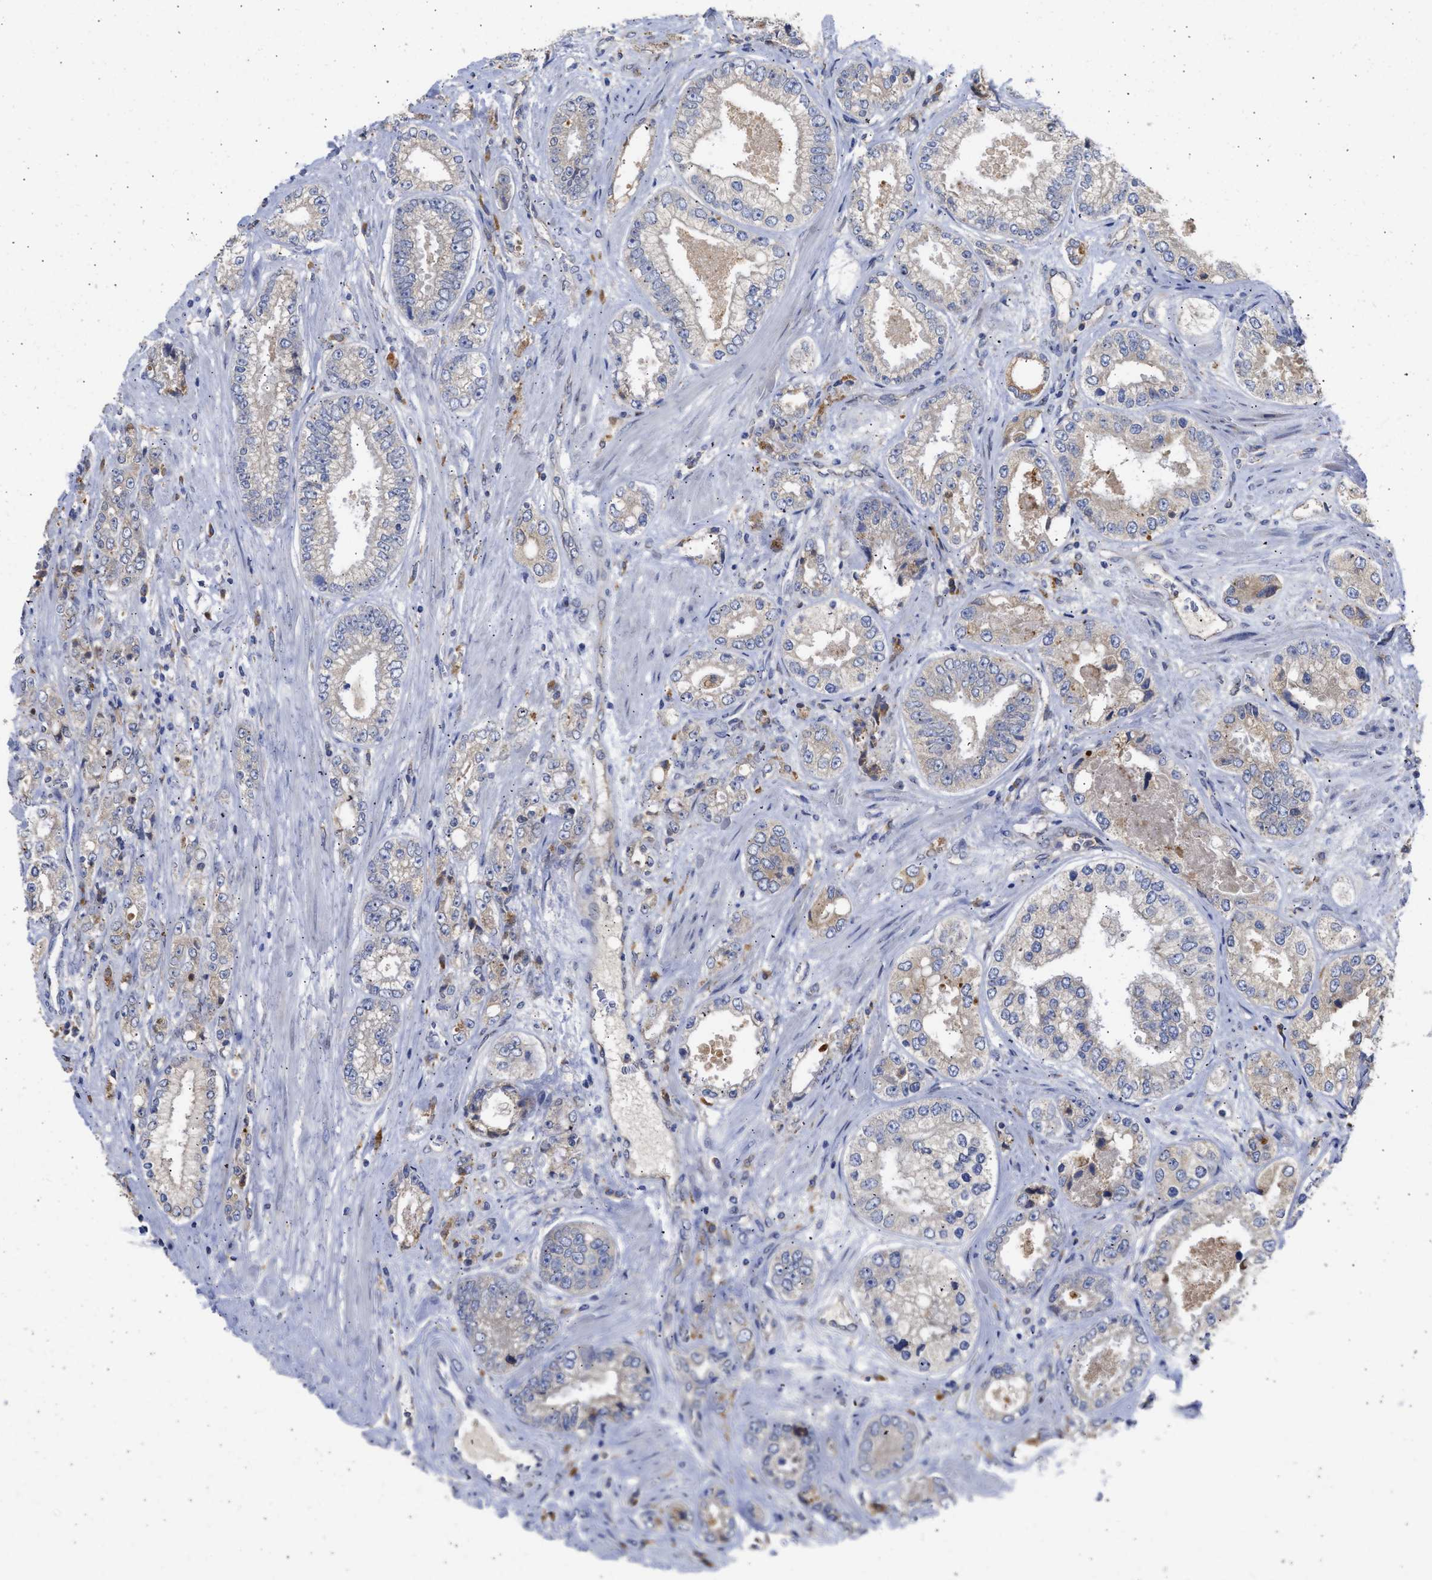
{"staining": {"intensity": "weak", "quantity": "<25%", "location": "cytoplasmic/membranous"}, "tissue": "prostate cancer", "cell_type": "Tumor cells", "image_type": "cancer", "snomed": [{"axis": "morphology", "description": "Adenocarcinoma, High grade"}, {"axis": "topography", "description": "Prostate"}], "caption": "High magnification brightfield microscopy of prostate cancer (adenocarcinoma (high-grade)) stained with DAB (3,3'-diaminobenzidine) (brown) and counterstained with hematoxylin (blue): tumor cells show no significant staining.", "gene": "TMED1", "patient": {"sex": "male", "age": 61}}